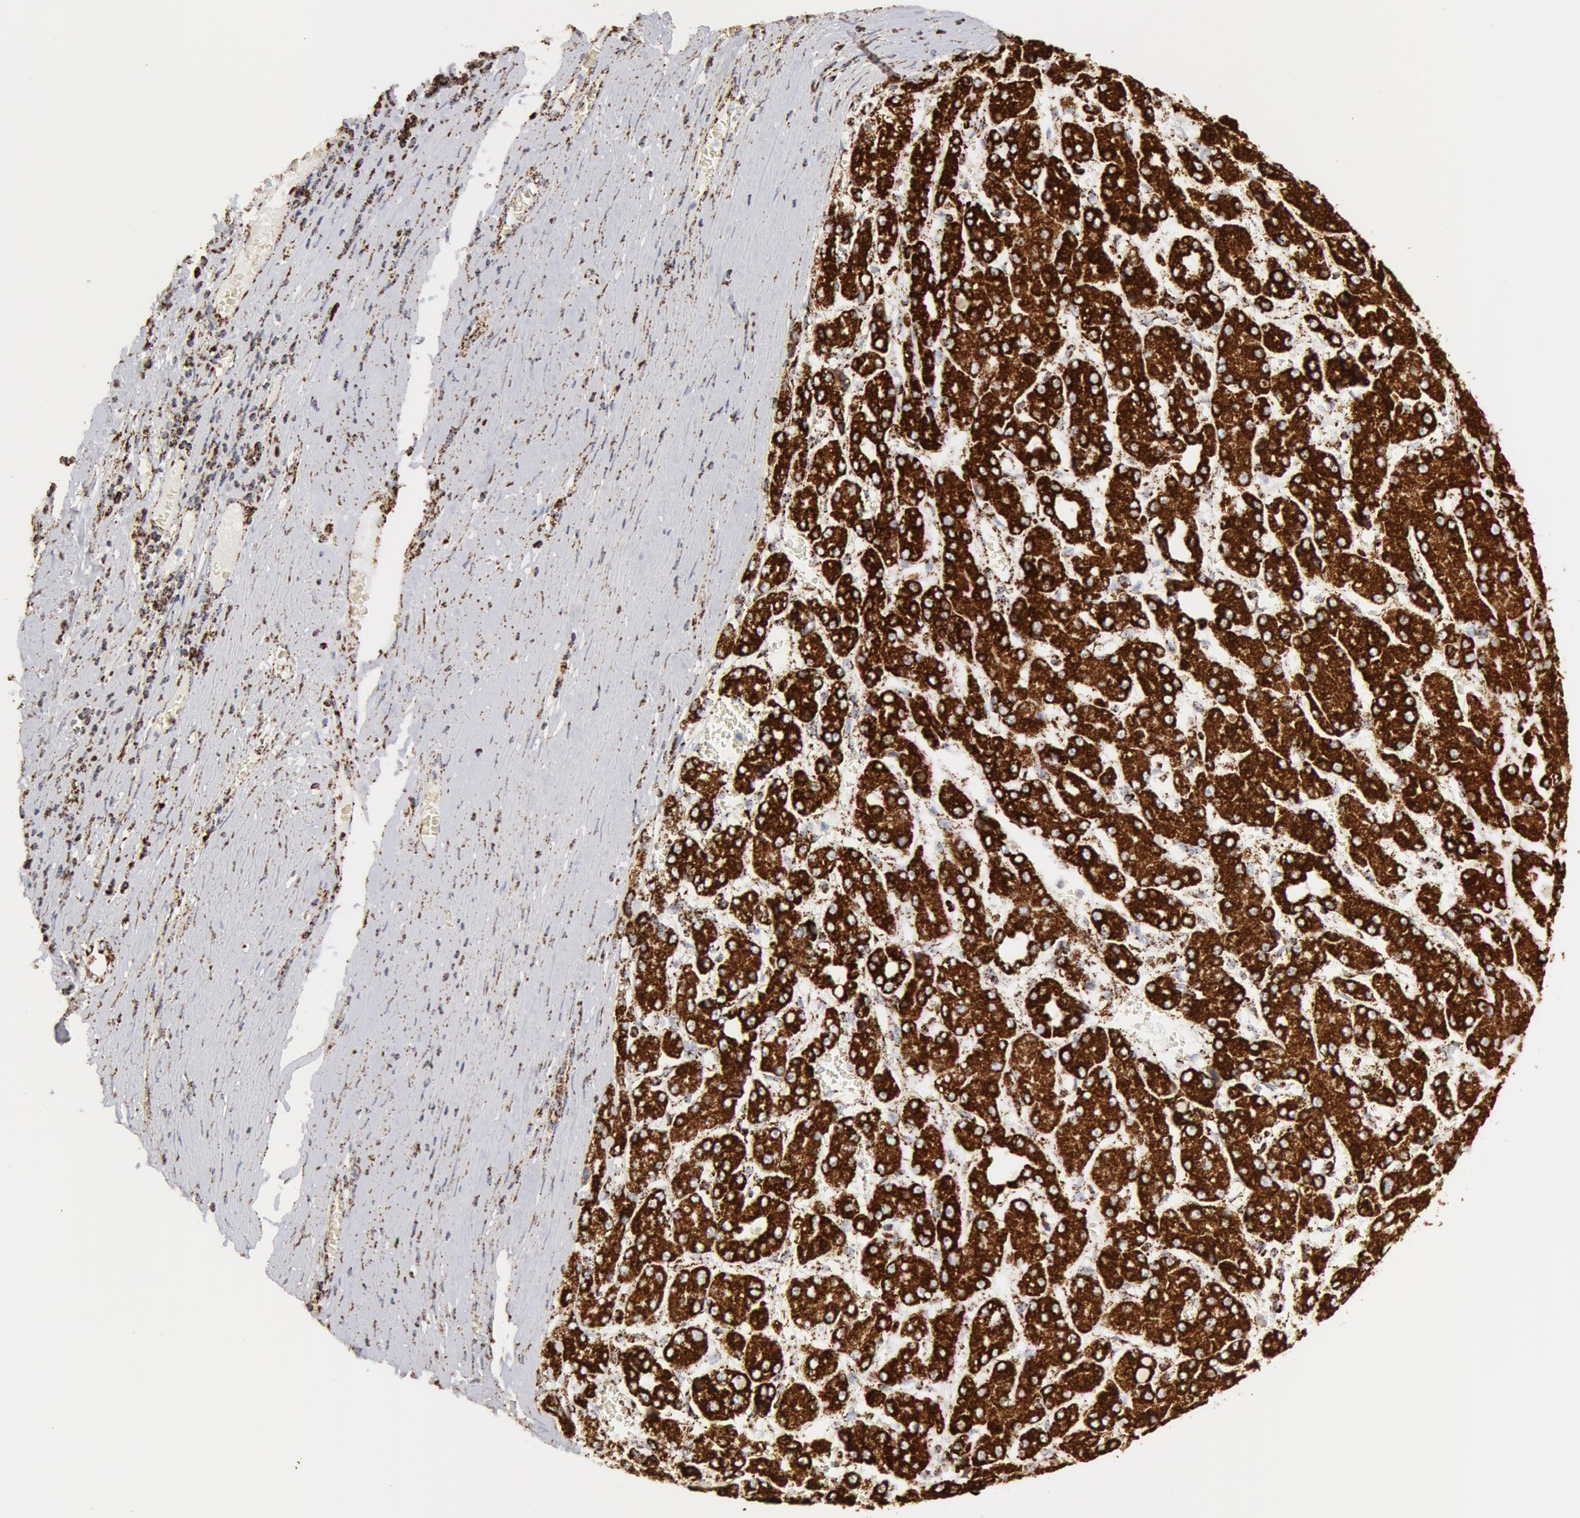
{"staining": {"intensity": "strong", "quantity": ">75%", "location": "cytoplasmic/membranous"}, "tissue": "liver cancer", "cell_type": "Tumor cells", "image_type": "cancer", "snomed": [{"axis": "morphology", "description": "Carcinoma, Hepatocellular, NOS"}, {"axis": "topography", "description": "Liver"}], "caption": "Human hepatocellular carcinoma (liver) stained for a protein (brown) reveals strong cytoplasmic/membranous positive expression in about >75% of tumor cells.", "gene": "ATP5F1B", "patient": {"sex": "male", "age": 69}}